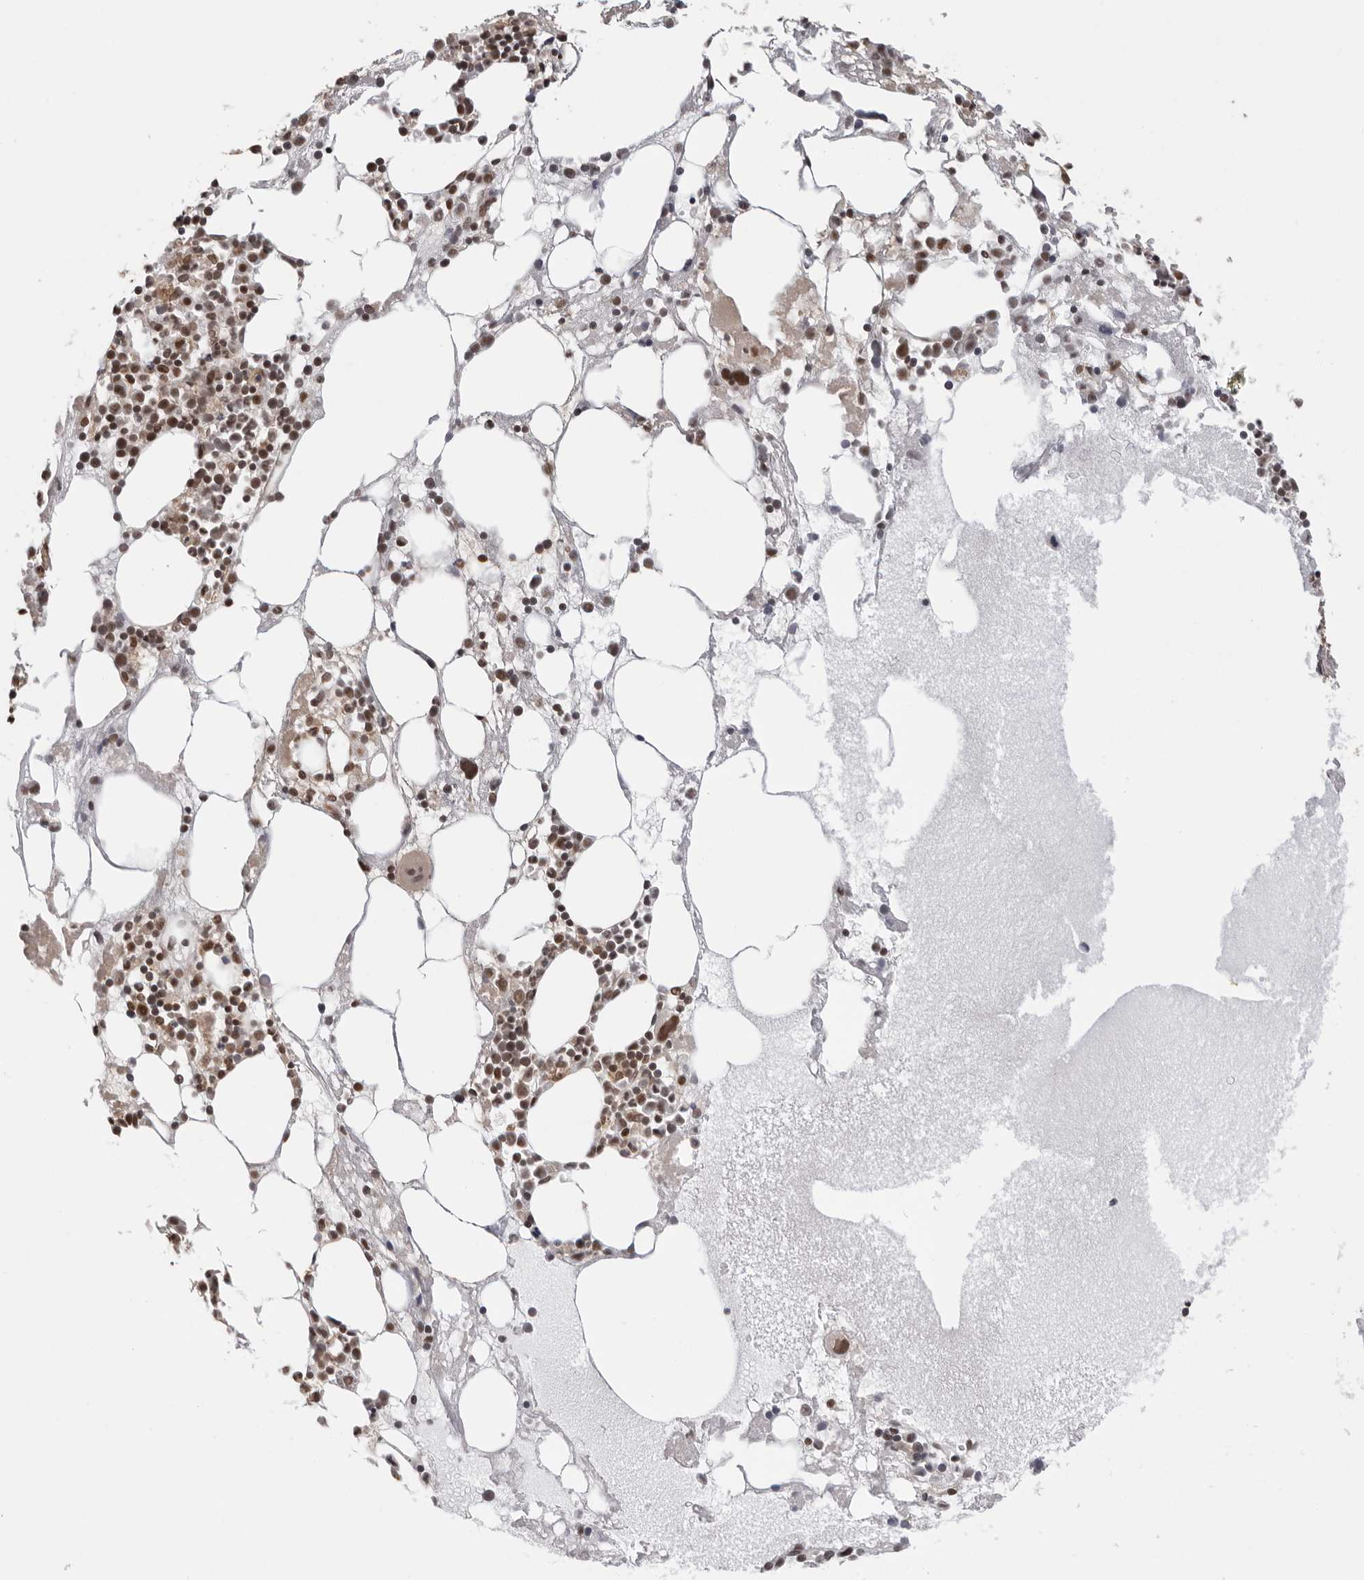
{"staining": {"intensity": "moderate", "quantity": ">75%", "location": "nuclear"}, "tissue": "bone marrow", "cell_type": "Hematopoietic cells", "image_type": "normal", "snomed": [{"axis": "morphology", "description": "Normal tissue, NOS"}, {"axis": "topography", "description": "Bone marrow"}], "caption": "This image exhibits IHC staining of normal human bone marrow, with medium moderate nuclear positivity in approximately >75% of hematopoietic cells.", "gene": "SDE2", "patient": {"sex": "female", "age": 52}}